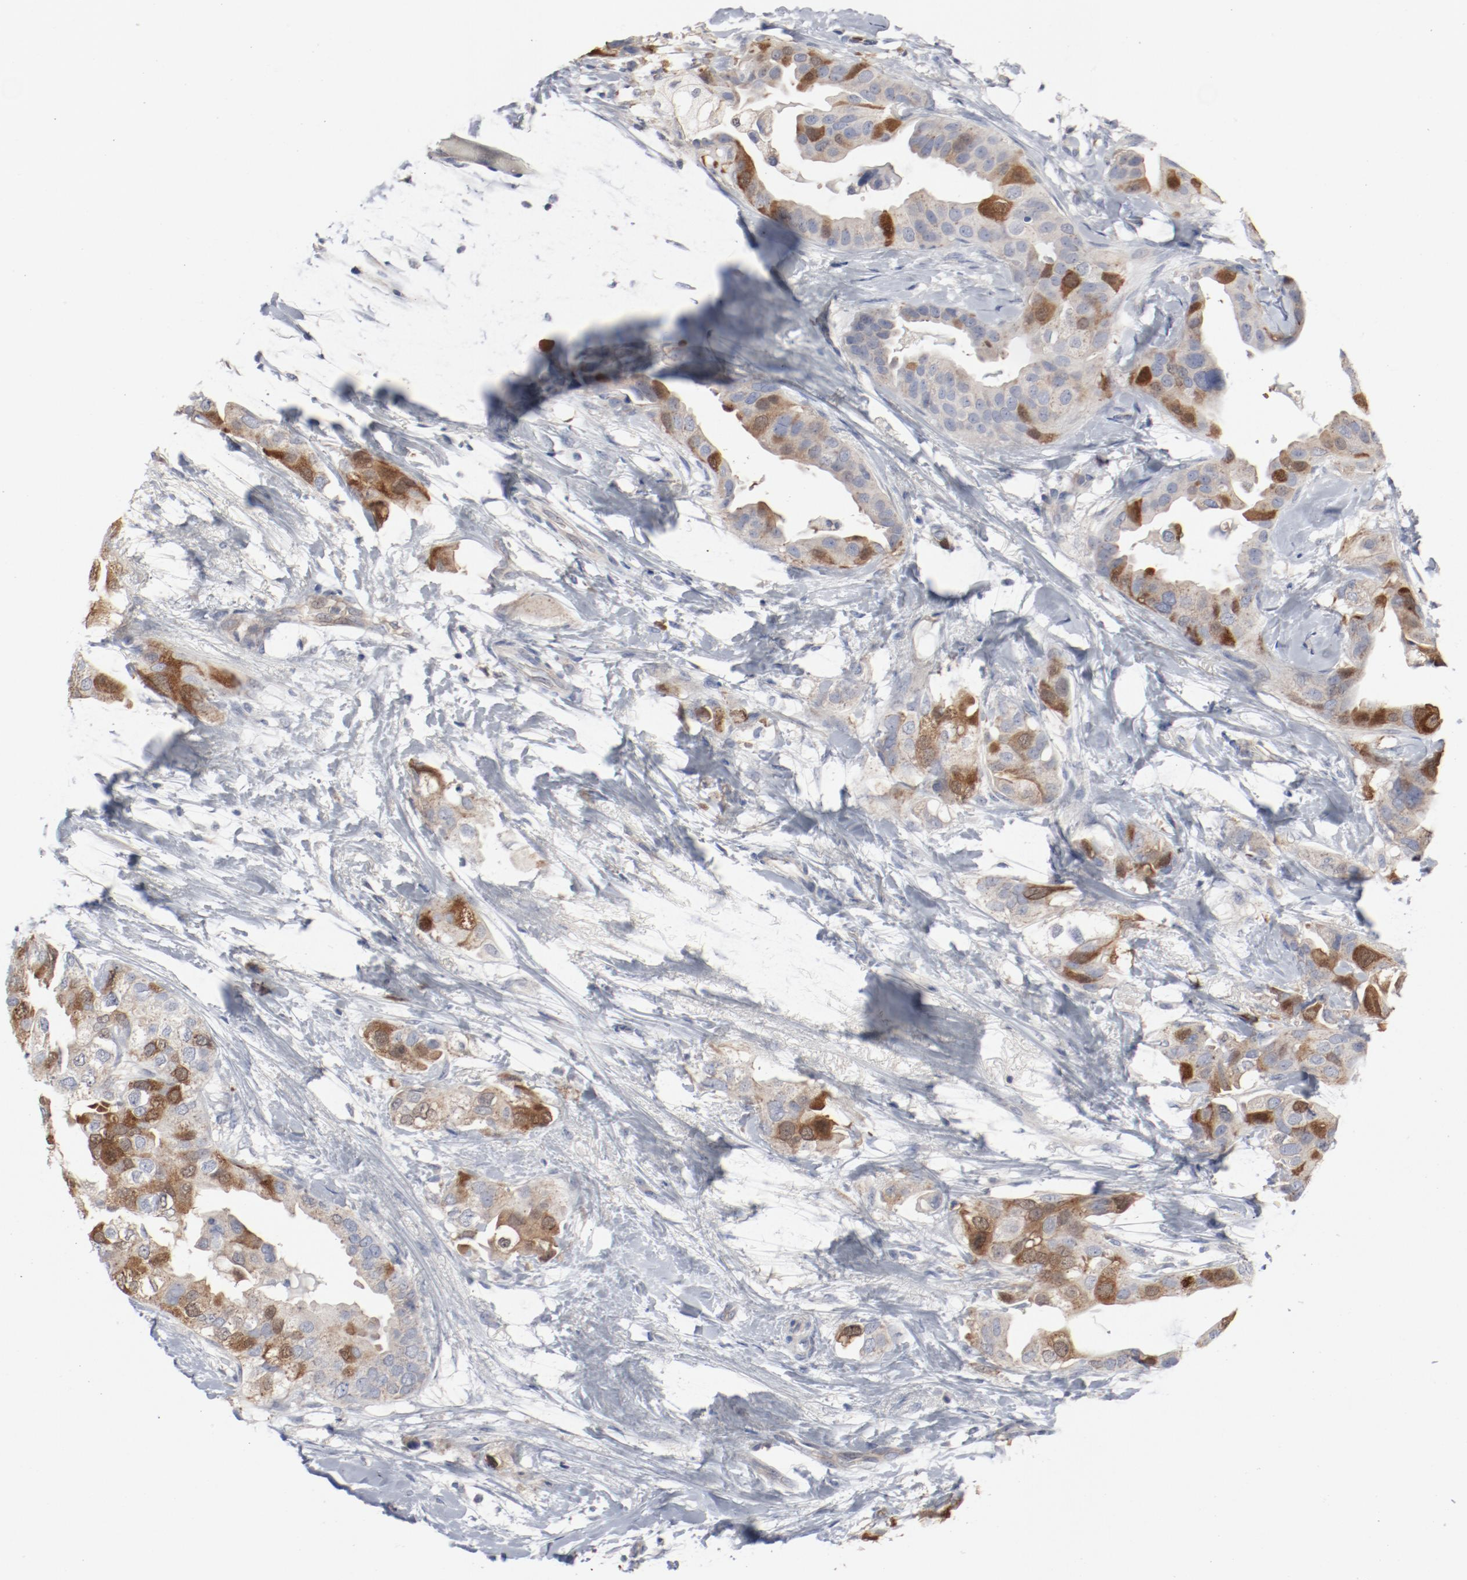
{"staining": {"intensity": "moderate", "quantity": "25%-75%", "location": "cytoplasmic/membranous,nuclear"}, "tissue": "breast cancer", "cell_type": "Tumor cells", "image_type": "cancer", "snomed": [{"axis": "morphology", "description": "Duct carcinoma"}, {"axis": "topography", "description": "Breast"}], "caption": "Protein staining reveals moderate cytoplasmic/membranous and nuclear positivity in approximately 25%-75% of tumor cells in infiltrating ductal carcinoma (breast).", "gene": "CDK1", "patient": {"sex": "female", "age": 40}}